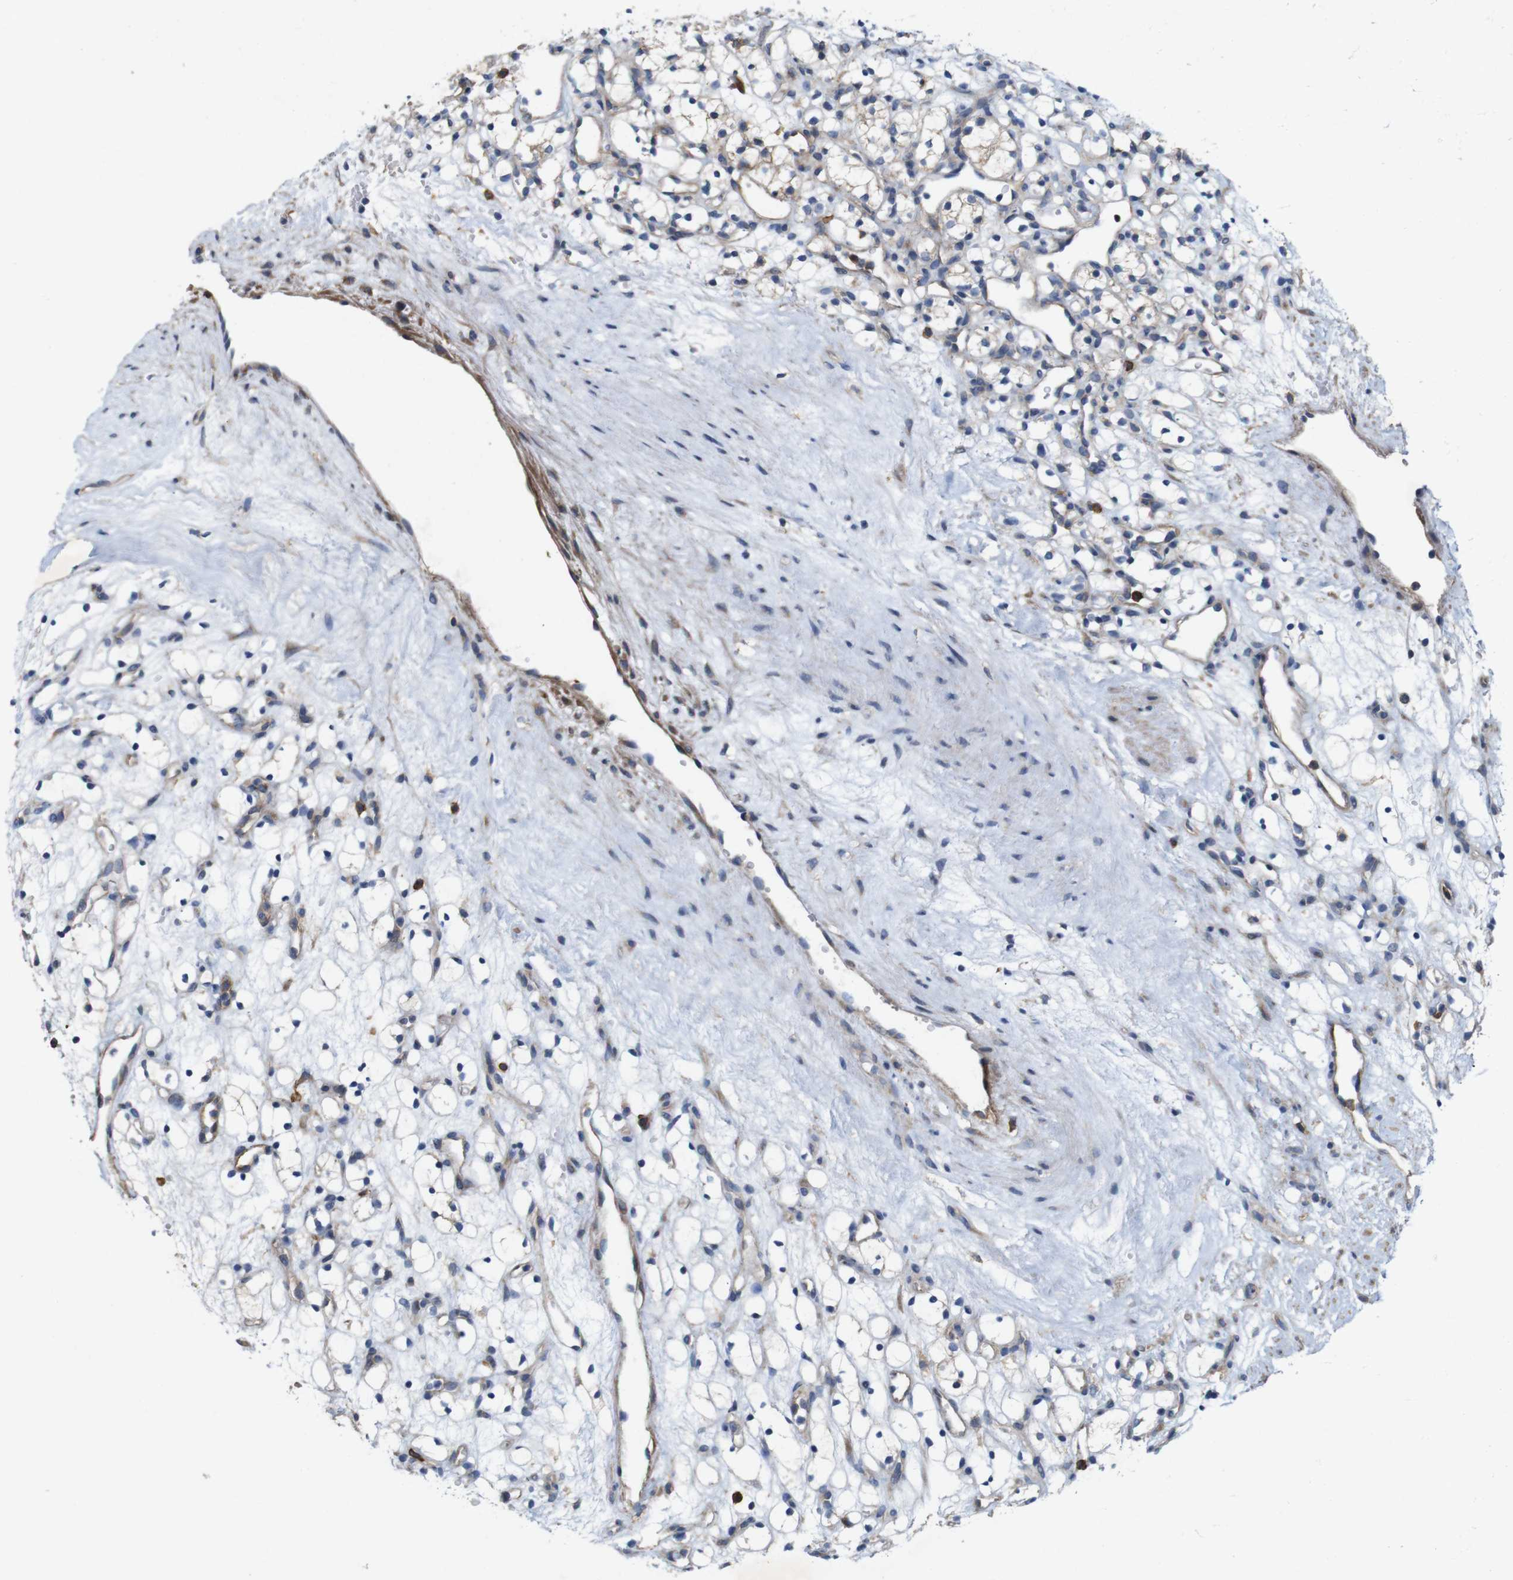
{"staining": {"intensity": "weak", "quantity": "<25%", "location": "cytoplasmic/membranous"}, "tissue": "renal cancer", "cell_type": "Tumor cells", "image_type": "cancer", "snomed": [{"axis": "morphology", "description": "Adenocarcinoma, NOS"}, {"axis": "topography", "description": "Kidney"}], "caption": "A photomicrograph of renal adenocarcinoma stained for a protein exhibits no brown staining in tumor cells.", "gene": "SIGLEC8", "patient": {"sex": "female", "age": 60}}